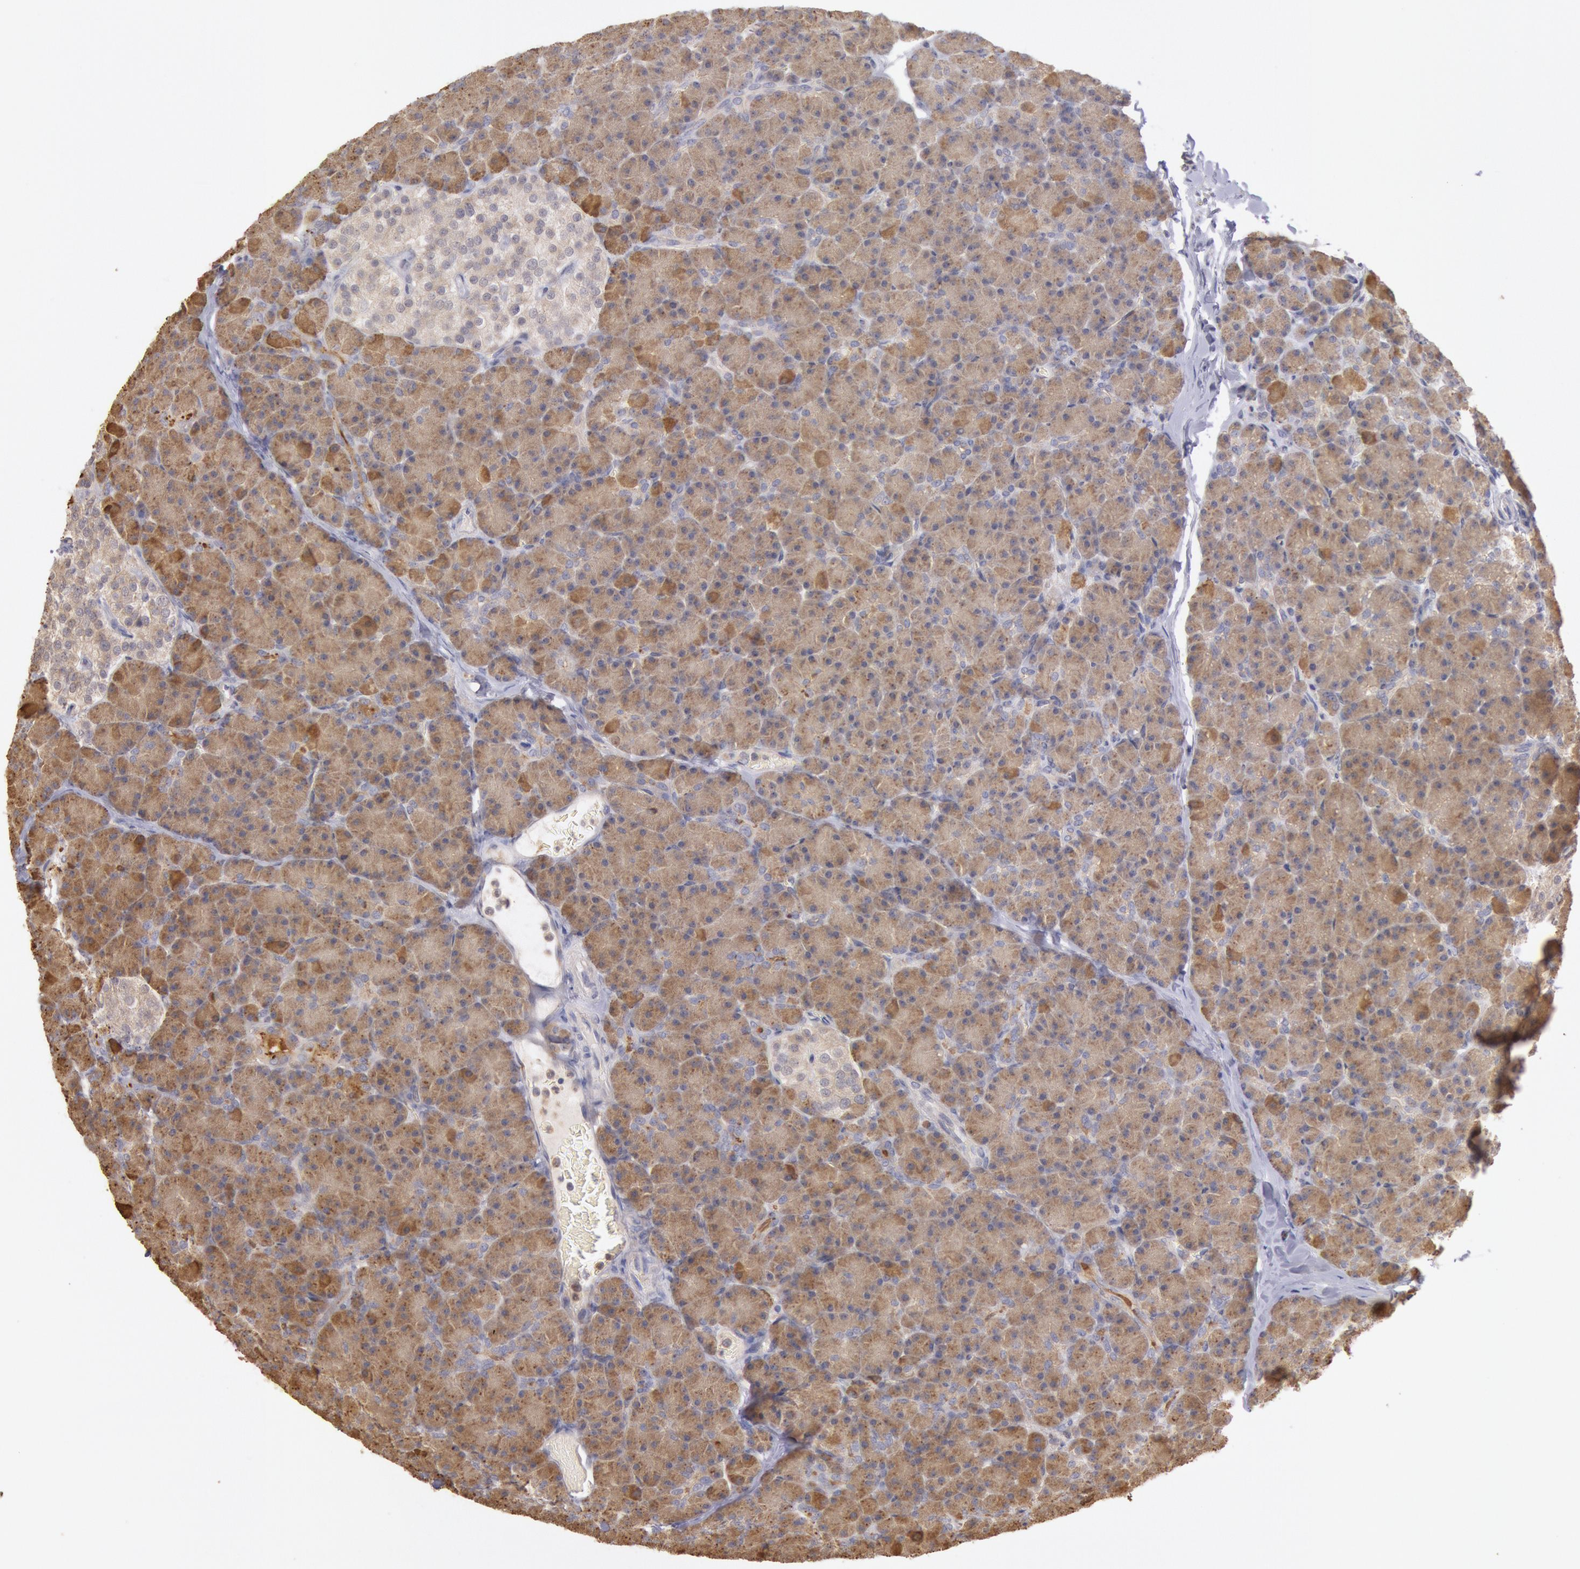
{"staining": {"intensity": "strong", "quantity": ">75%", "location": "cytoplasmic/membranous"}, "tissue": "pancreas", "cell_type": "Exocrine glandular cells", "image_type": "normal", "snomed": [{"axis": "morphology", "description": "Normal tissue, NOS"}, {"axis": "topography", "description": "Pancreas"}], "caption": "Protein staining of normal pancreas exhibits strong cytoplasmic/membranous positivity in about >75% of exocrine glandular cells.", "gene": "PLA2G6", "patient": {"sex": "female", "age": 43}}